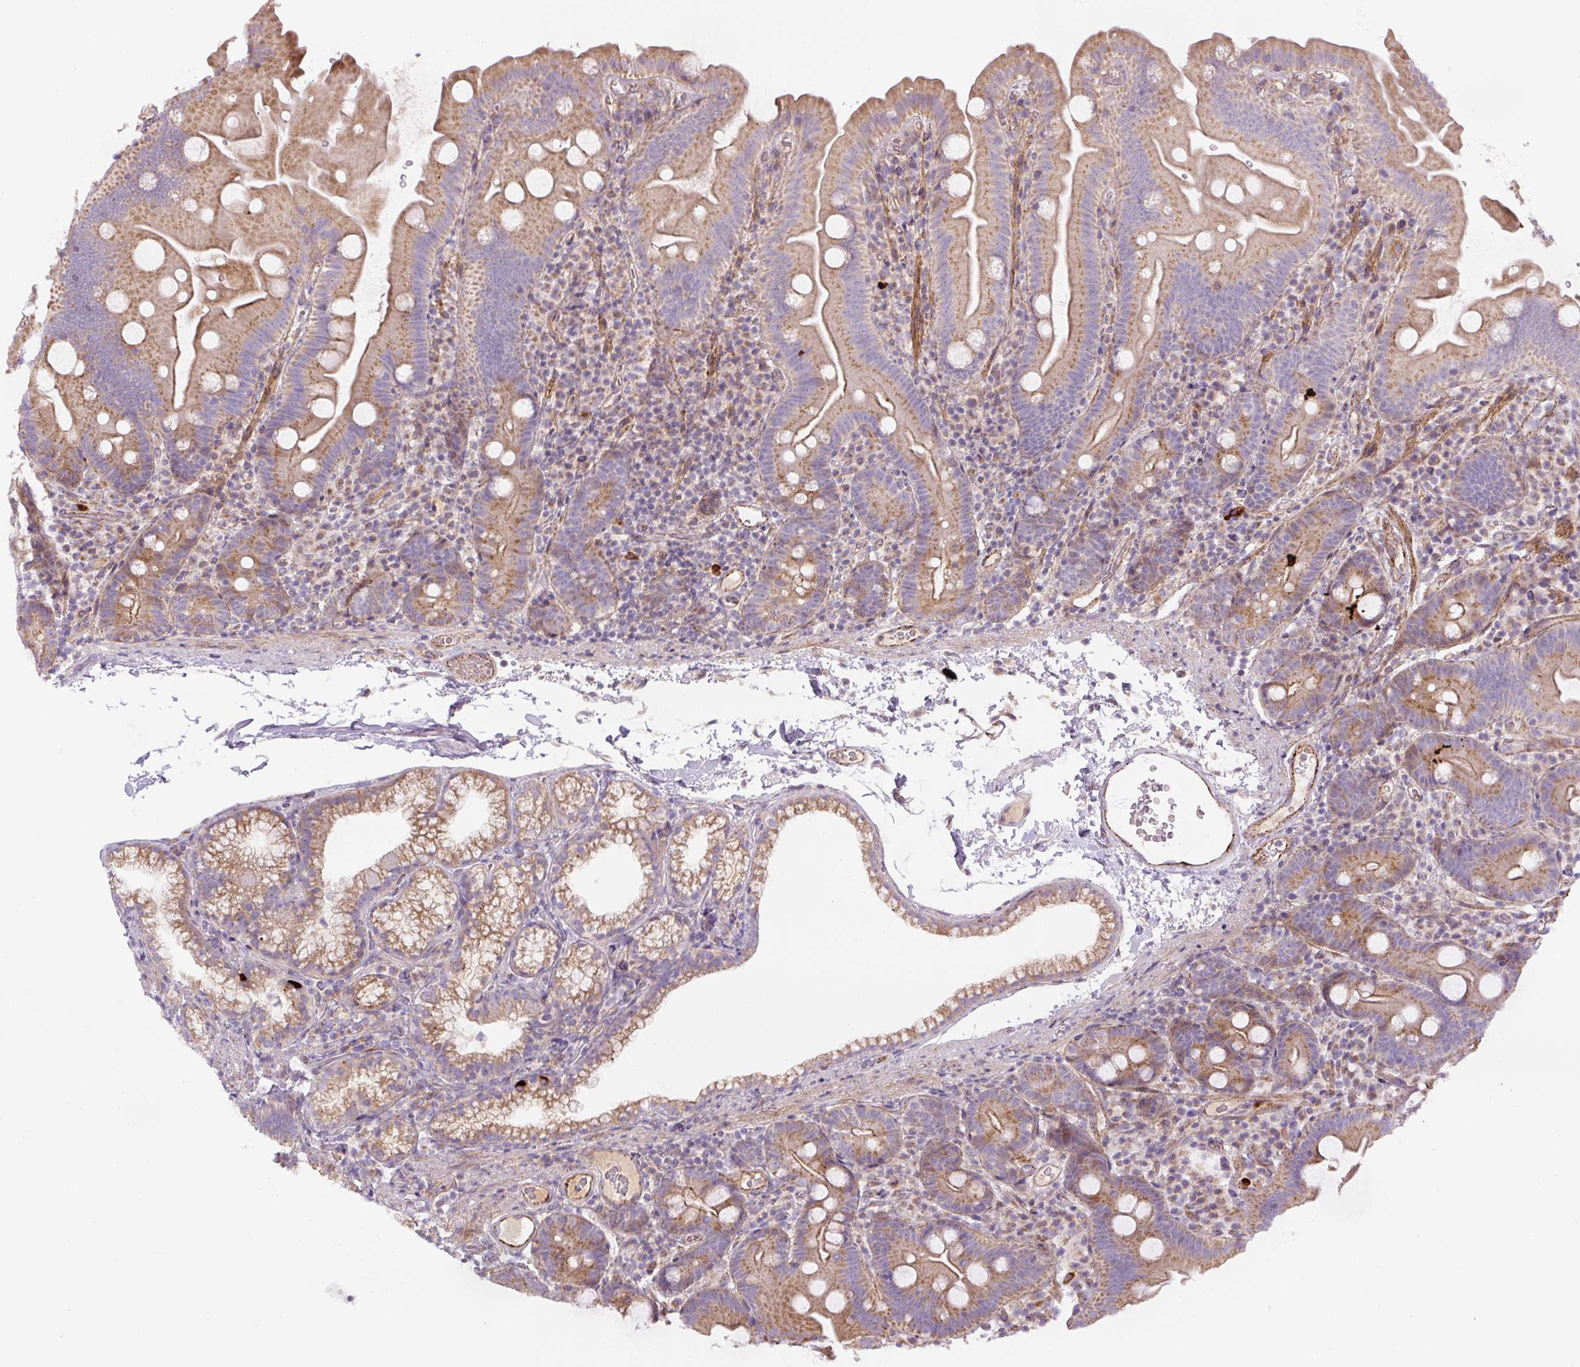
{"staining": {"intensity": "moderate", "quantity": "25%-75%", "location": "cytoplasmic/membranous"}, "tissue": "small intestine", "cell_type": "Glandular cells", "image_type": "normal", "snomed": [{"axis": "morphology", "description": "Normal tissue, NOS"}, {"axis": "topography", "description": "Small intestine"}], "caption": "A brown stain shows moderate cytoplasmic/membranous positivity of a protein in glandular cells of benign small intestine. (Brightfield microscopy of DAB IHC at high magnification).", "gene": "CCNI2", "patient": {"sex": "female", "age": 68}}